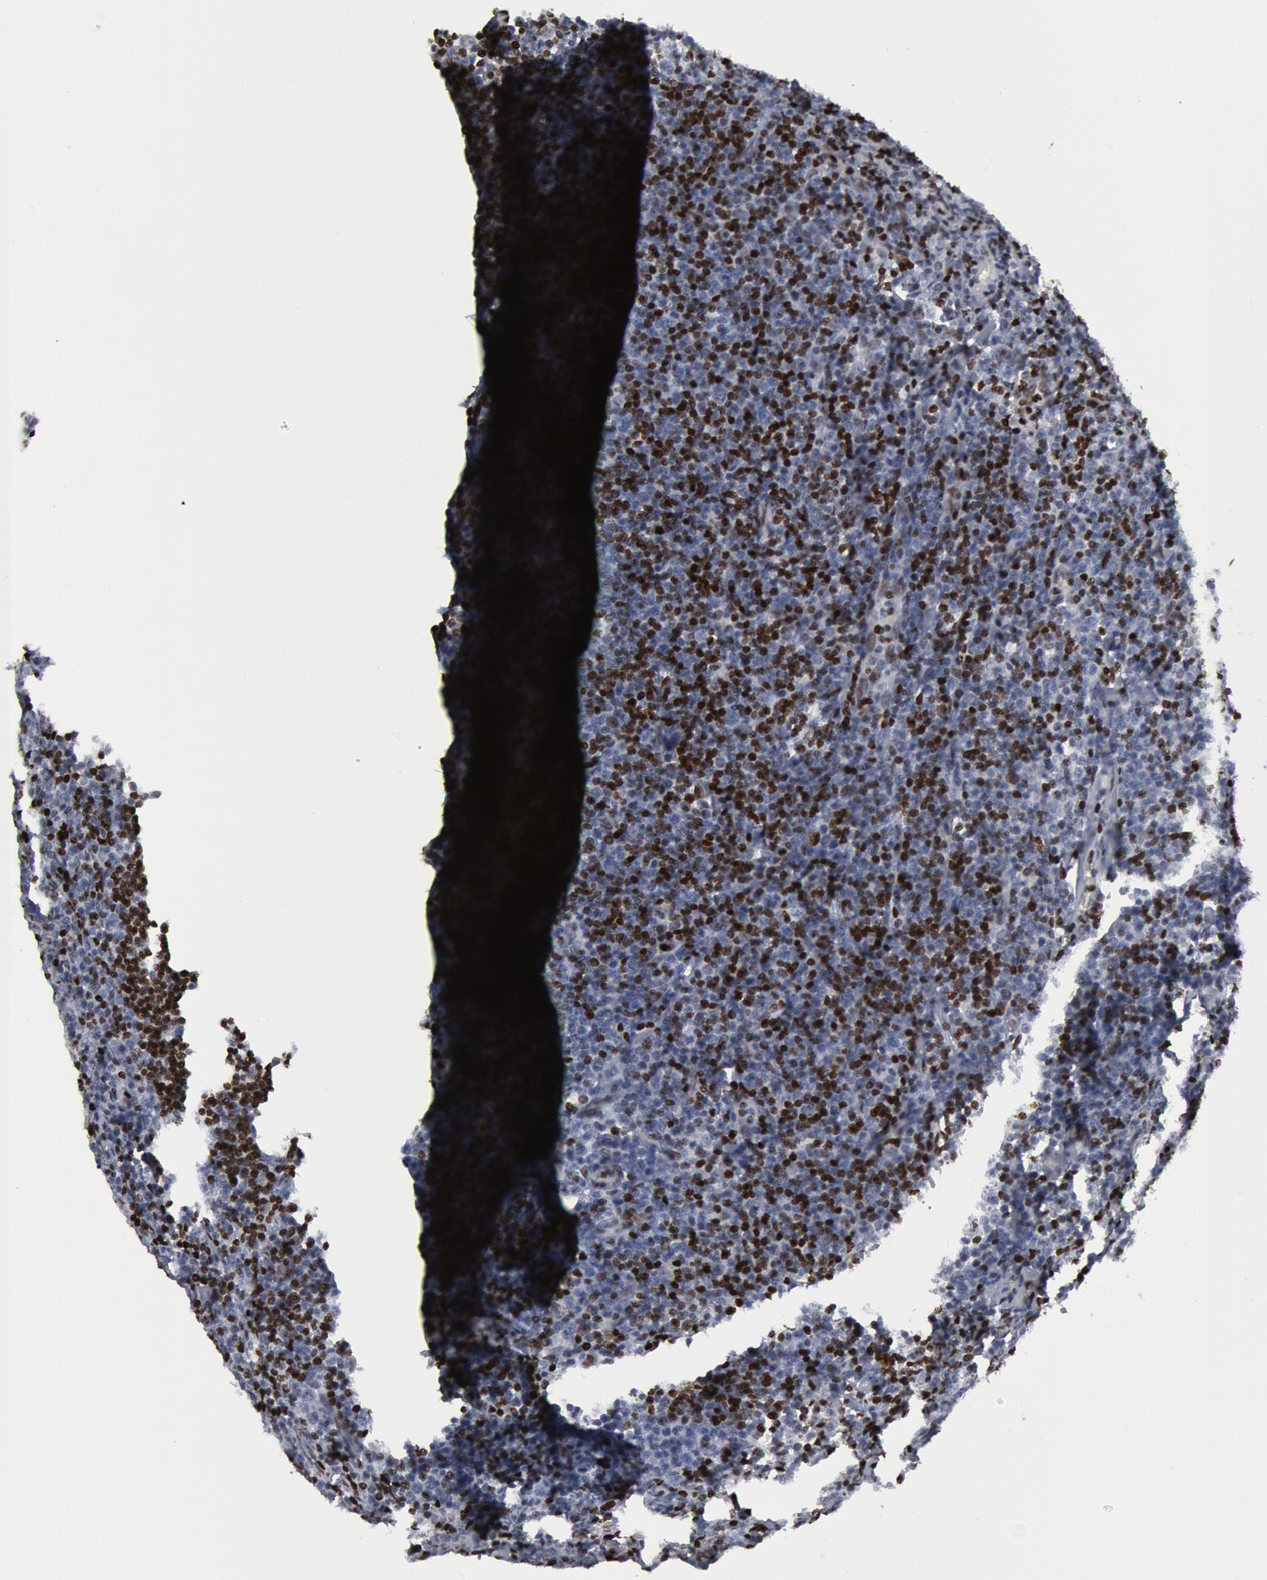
{"staining": {"intensity": "moderate", "quantity": "25%-75%", "location": "nuclear"}, "tissue": "lymphoma", "cell_type": "Tumor cells", "image_type": "cancer", "snomed": [{"axis": "morphology", "description": "Malignant lymphoma, non-Hodgkin's type, Low grade"}, {"axis": "topography", "description": "Lymph node"}], "caption": "Approximately 25%-75% of tumor cells in lymphoma demonstrate moderate nuclear protein staining as visualized by brown immunohistochemical staining.", "gene": "MECP2", "patient": {"sex": "male", "age": 74}}